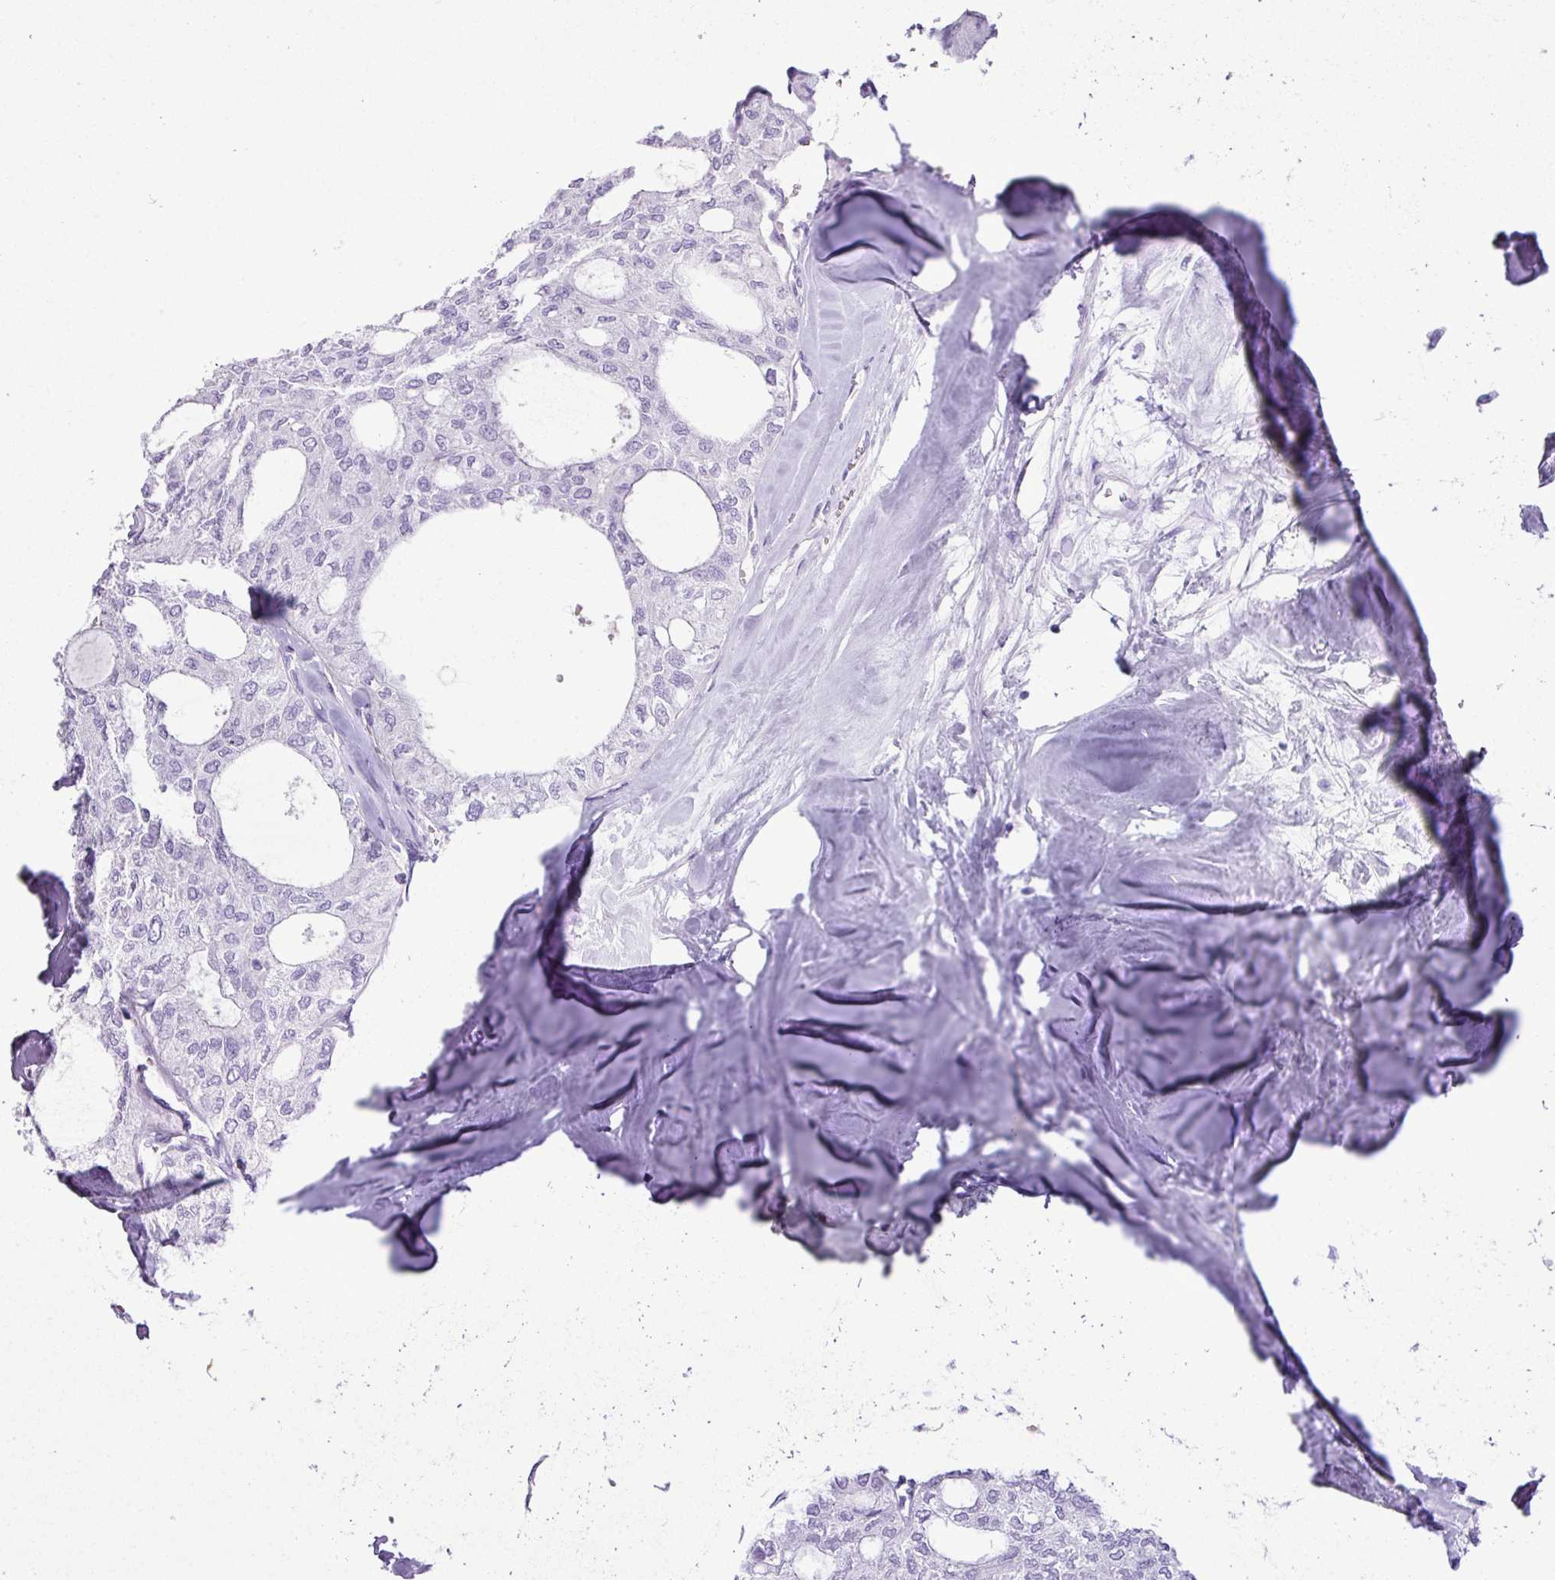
{"staining": {"intensity": "negative", "quantity": "none", "location": "none"}, "tissue": "thyroid cancer", "cell_type": "Tumor cells", "image_type": "cancer", "snomed": [{"axis": "morphology", "description": "Follicular adenoma carcinoma, NOS"}, {"axis": "topography", "description": "Thyroid gland"}], "caption": "Protein analysis of thyroid cancer (follicular adenoma carcinoma) shows no significant staining in tumor cells.", "gene": "ZSCAN5A", "patient": {"sex": "male", "age": 75}}